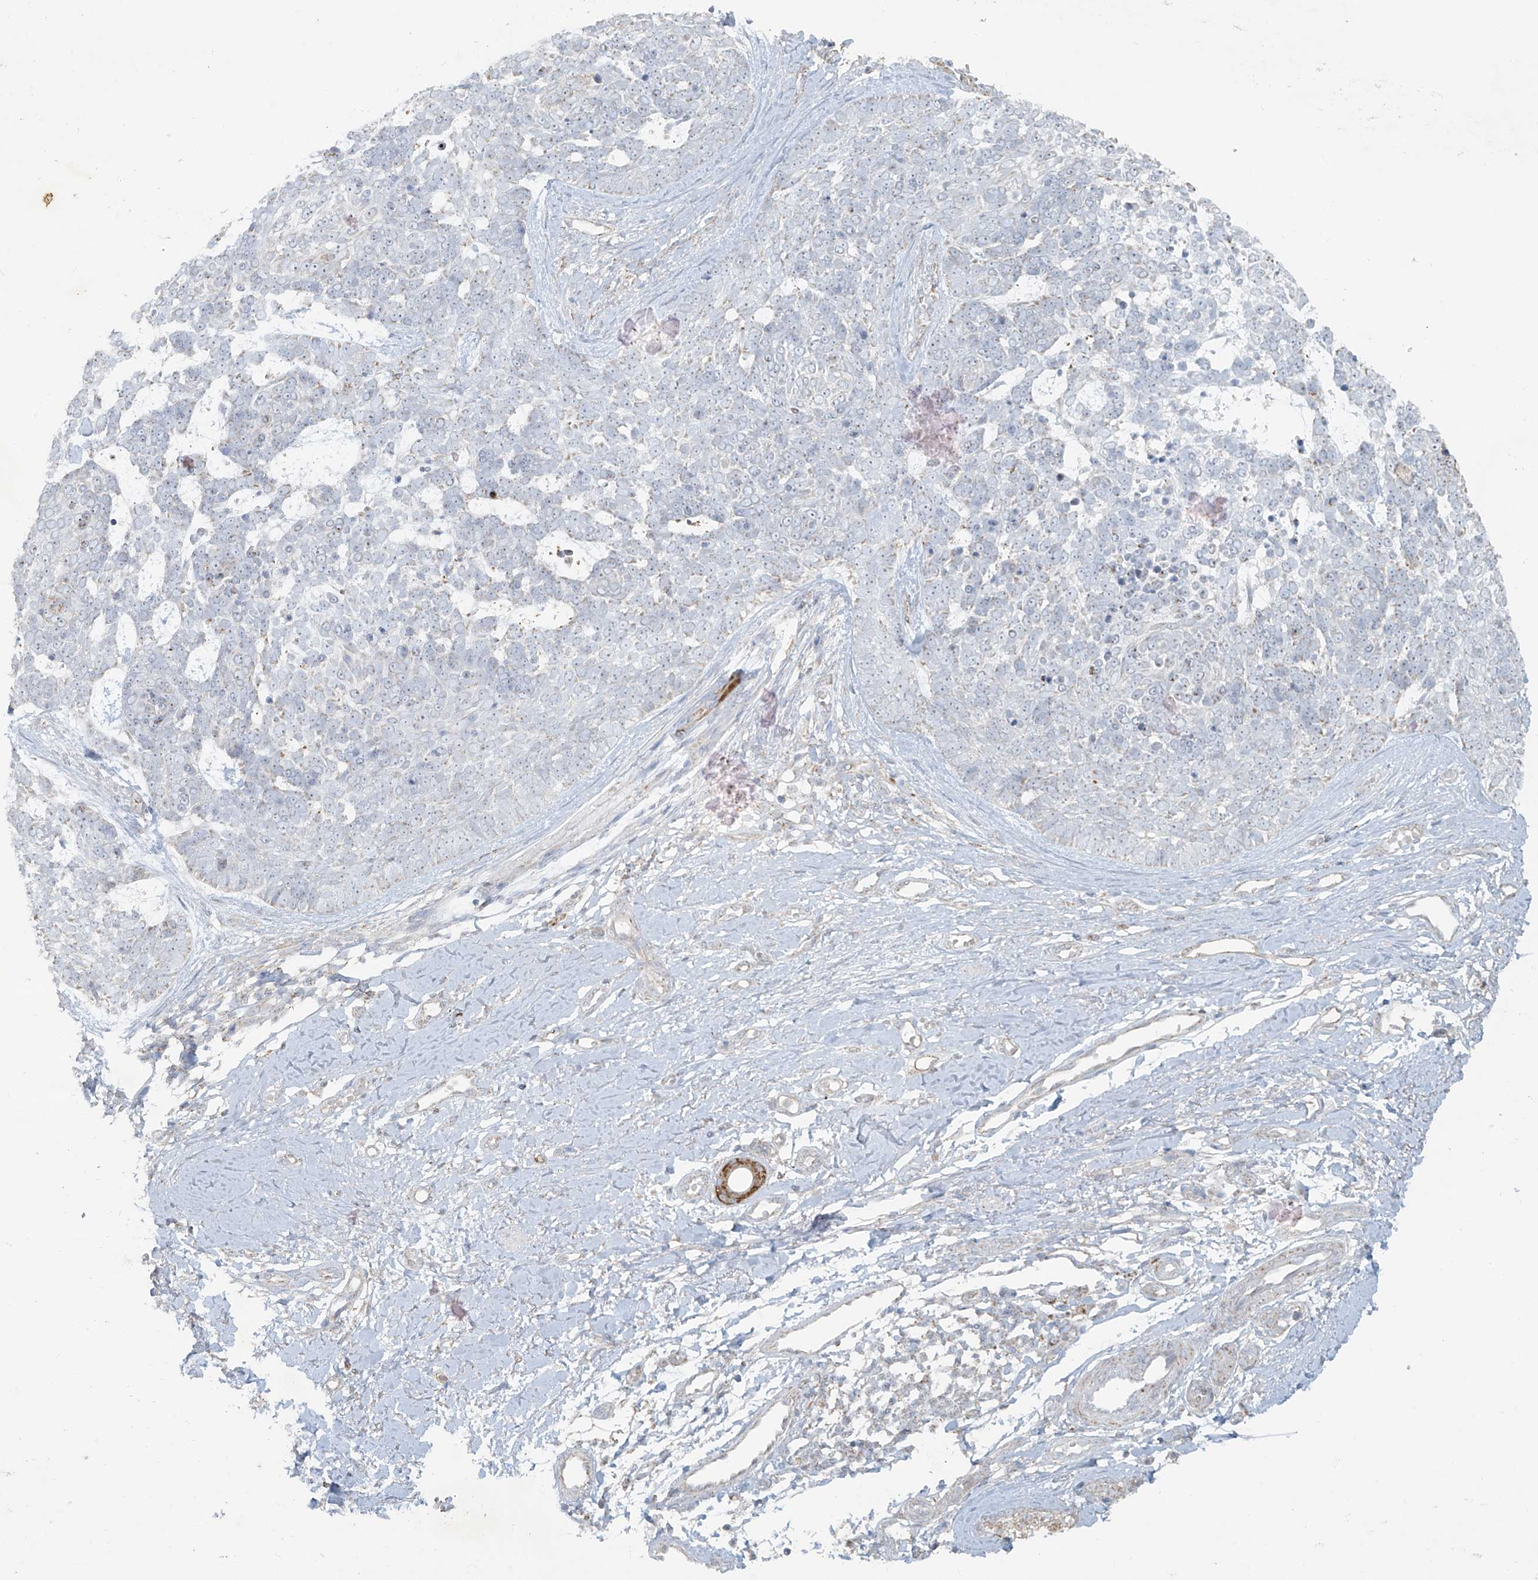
{"staining": {"intensity": "negative", "quantity": "none", "location": "none"}, "tissue": "skin cancer", "cell_type": "Tumor cells", "image_type": "cancer", "snomed": [{"axis": "morphology", "description": "Basal cell carcinoma"}, {"axis": "topography", "description": "Skin"}], "caption": "The image reveals no significant positivity in tumor cells of skin cancer (basal cell carcinoma). The staining was performed using DAB (3,3'-diaminobenzidine) to visualize the protein expression in brown, while the nuclei were stained in blue with hematoxylin (Magnification: 20x).", "gene": "SMDT1", "patient": {"sex": "female", "age": 81}}